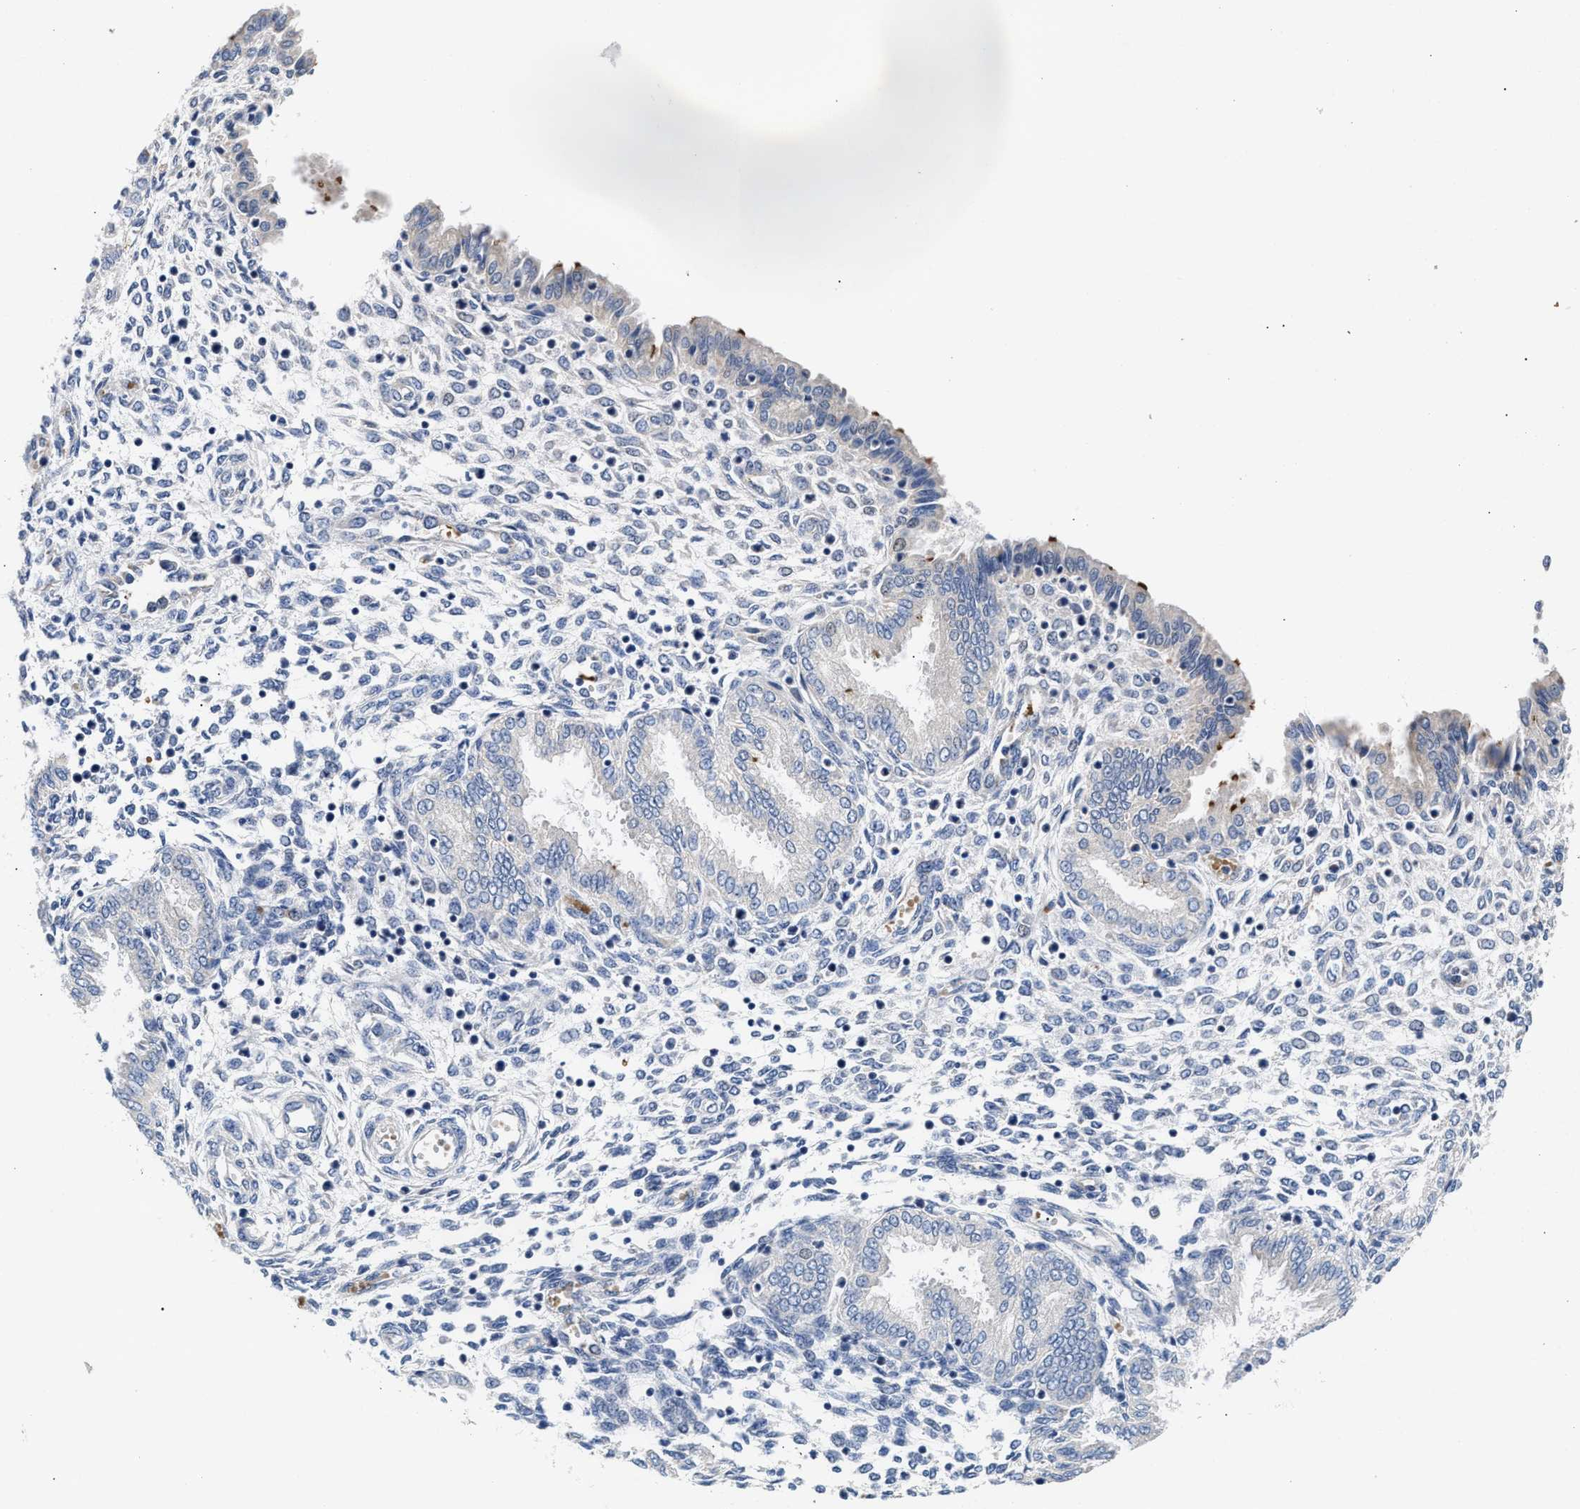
{"staining": {"intensity": "negative", "quantity": "none", "location": "none"}, "tissue": "endometrium", "cell_type": "Cells in endometrial stroma", "image_type": "normal", "snomed": [{"axis": "morphology", "description": "Normal tissue, NOS"}, {"axis": "topography", "description": "Endometrium"}], "caption": "This is an IHC image of normal endometrium. There is no positivity in cells in endometrial stroma.", "gene": "RINT1", "patient": {"sex": "female", "age": 33}}